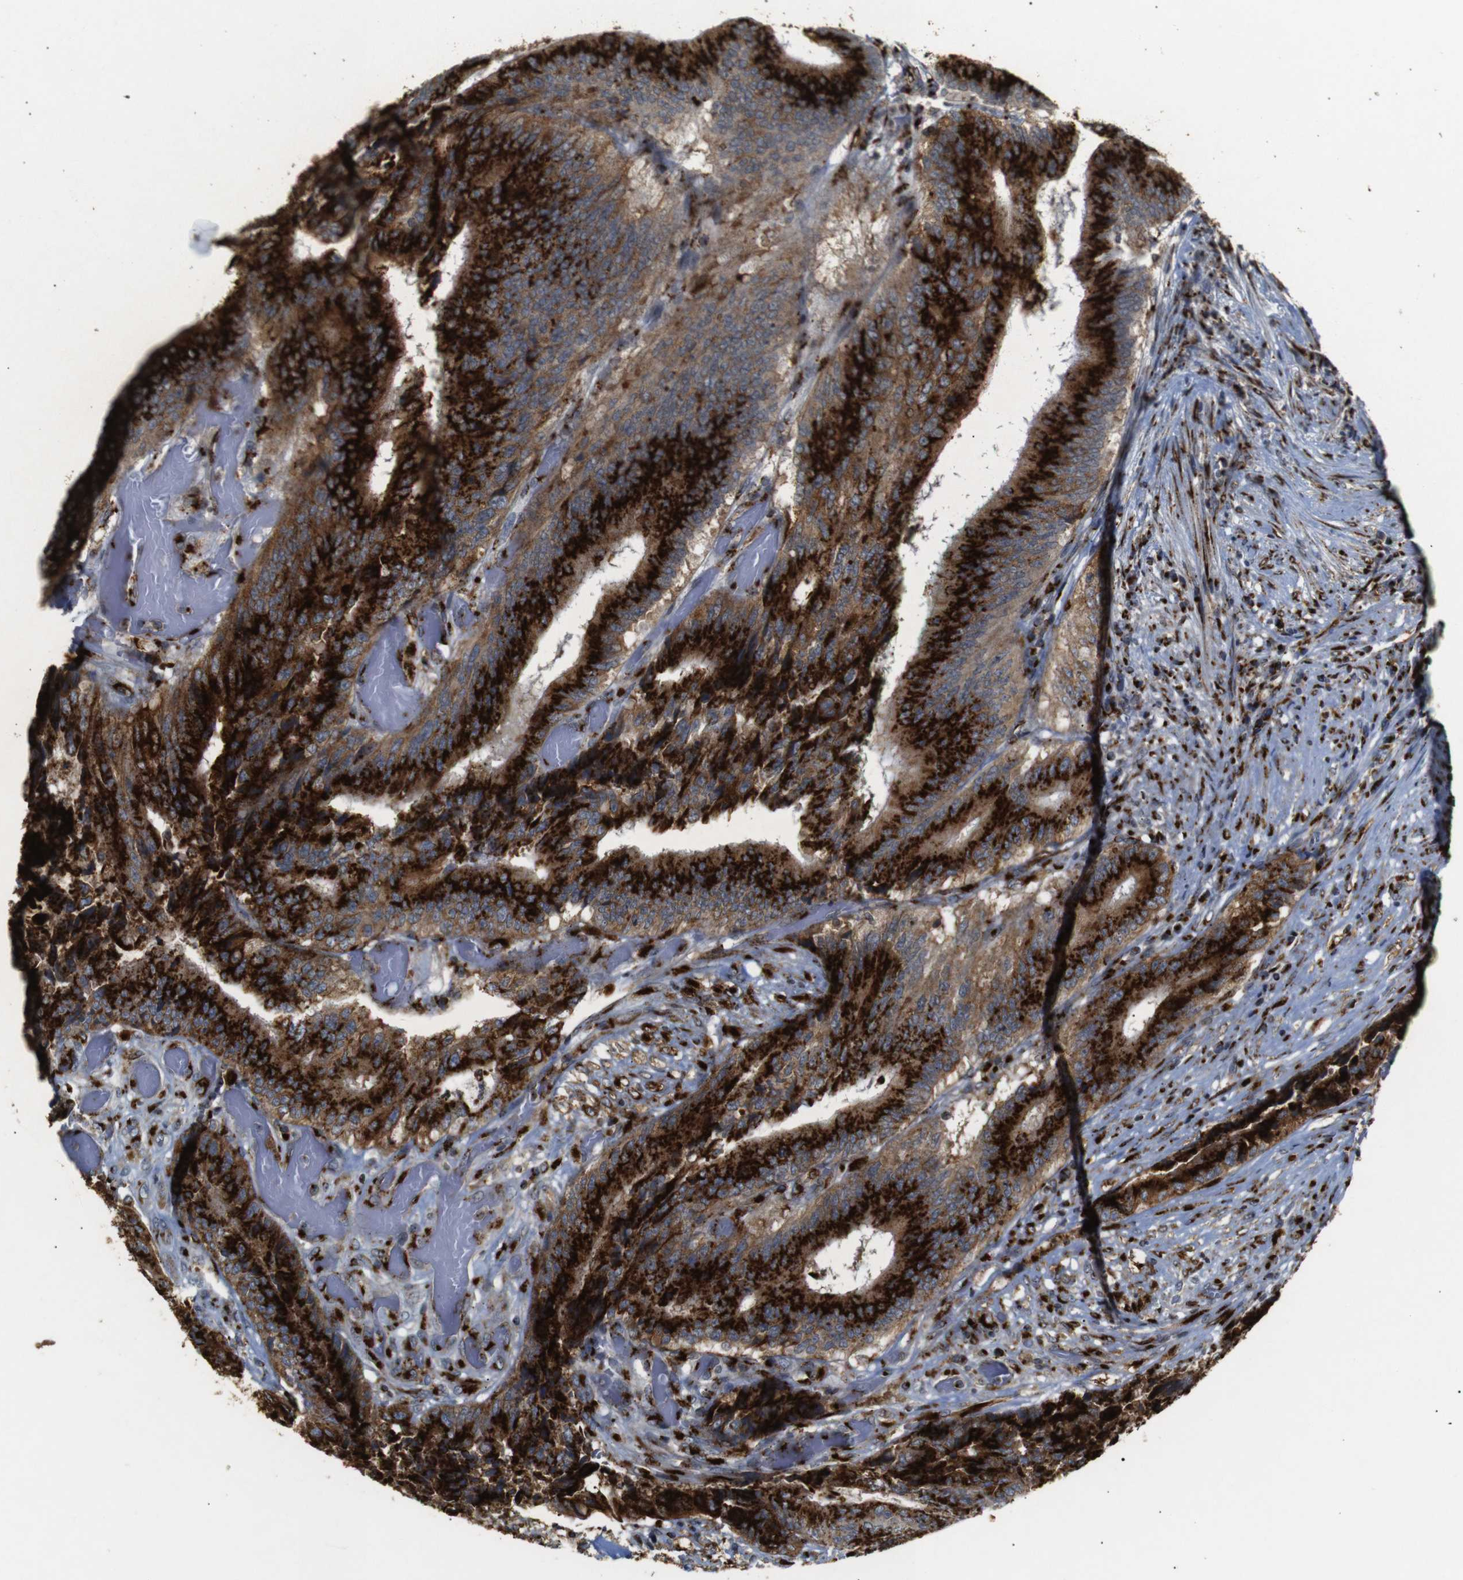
{"staining": {"intensity": "strong", "quantity": ">75%", "location": "cytoplasmic/membranous"}, "tissue": "colorectal cancer", "cell_type": "Tumor cells", "image_type": "cancer", "snomed": [{"axis": "morphology", "description": "Adenocarcinoma, NOS"}, {"axis": "topography", "description": "Rectum"}], "caption": "Immunohistochemistry (IHC) (DAB) staining of human adenocarcinoma (colorectal) displays strong cytoplasmic/membranous protein expression in approximately >75% of tumor cells.", "gene": "TGOLN2", "patient": {"sex": "male", "age": 72}}